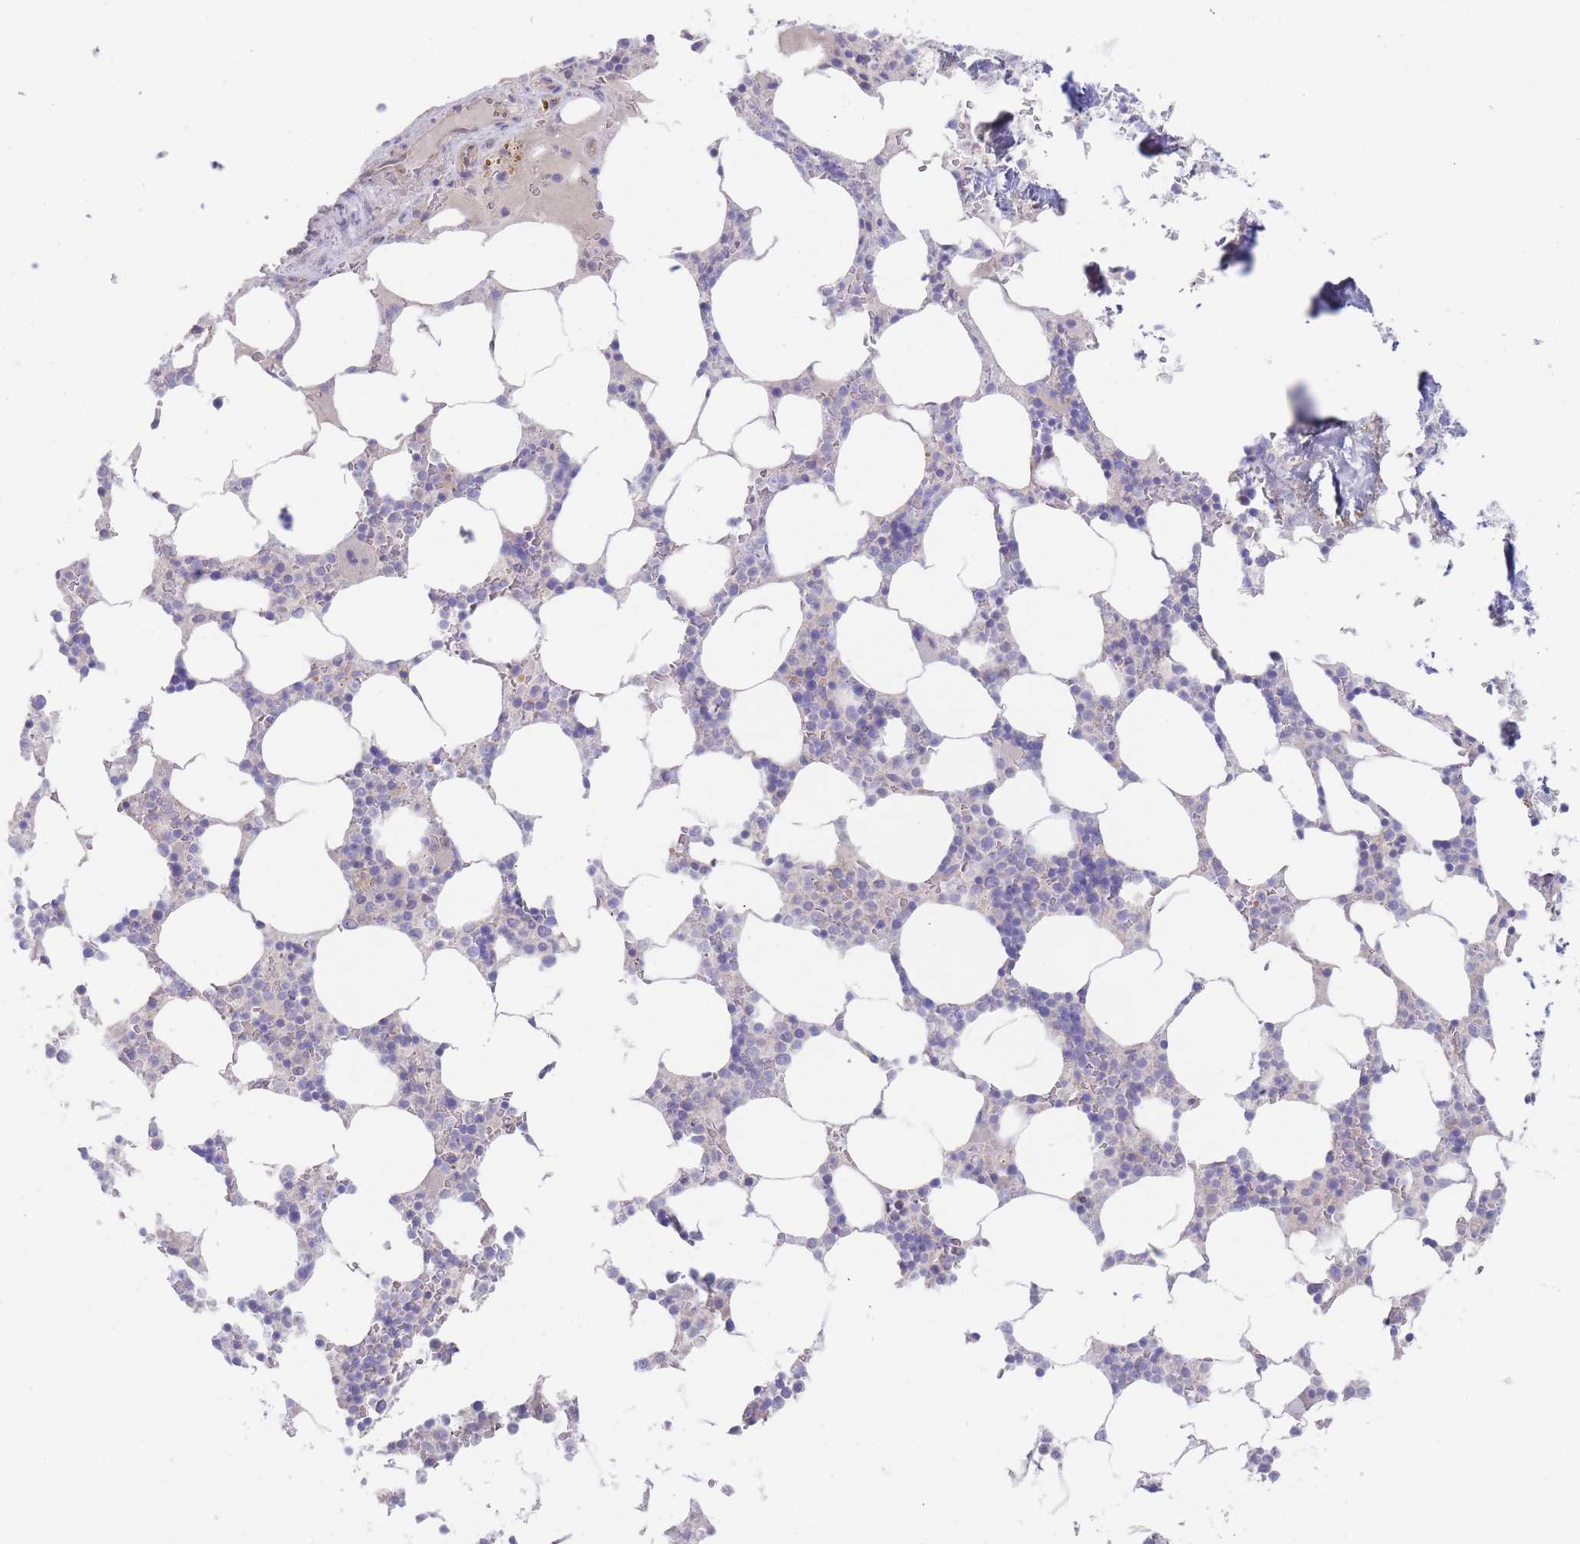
{"staining": {"intensity": "negative", "quantity": "none", "location": "none"}, "tissue": "bone marrow", "cell_type": "Hematopoietic cells", "image_type": "normal", "snomed": [{"axis": "morphology", "description": "Normal tissue, NOS"}, {"axis": "topography", "description": "Bone marrow"}], "caption": "Protein analysis of unremarkable bone marrow reveals no significant expression in hematopoietic cells.", "gene": "ZNF281", "patient": {"sex": "male", "age": 64}}